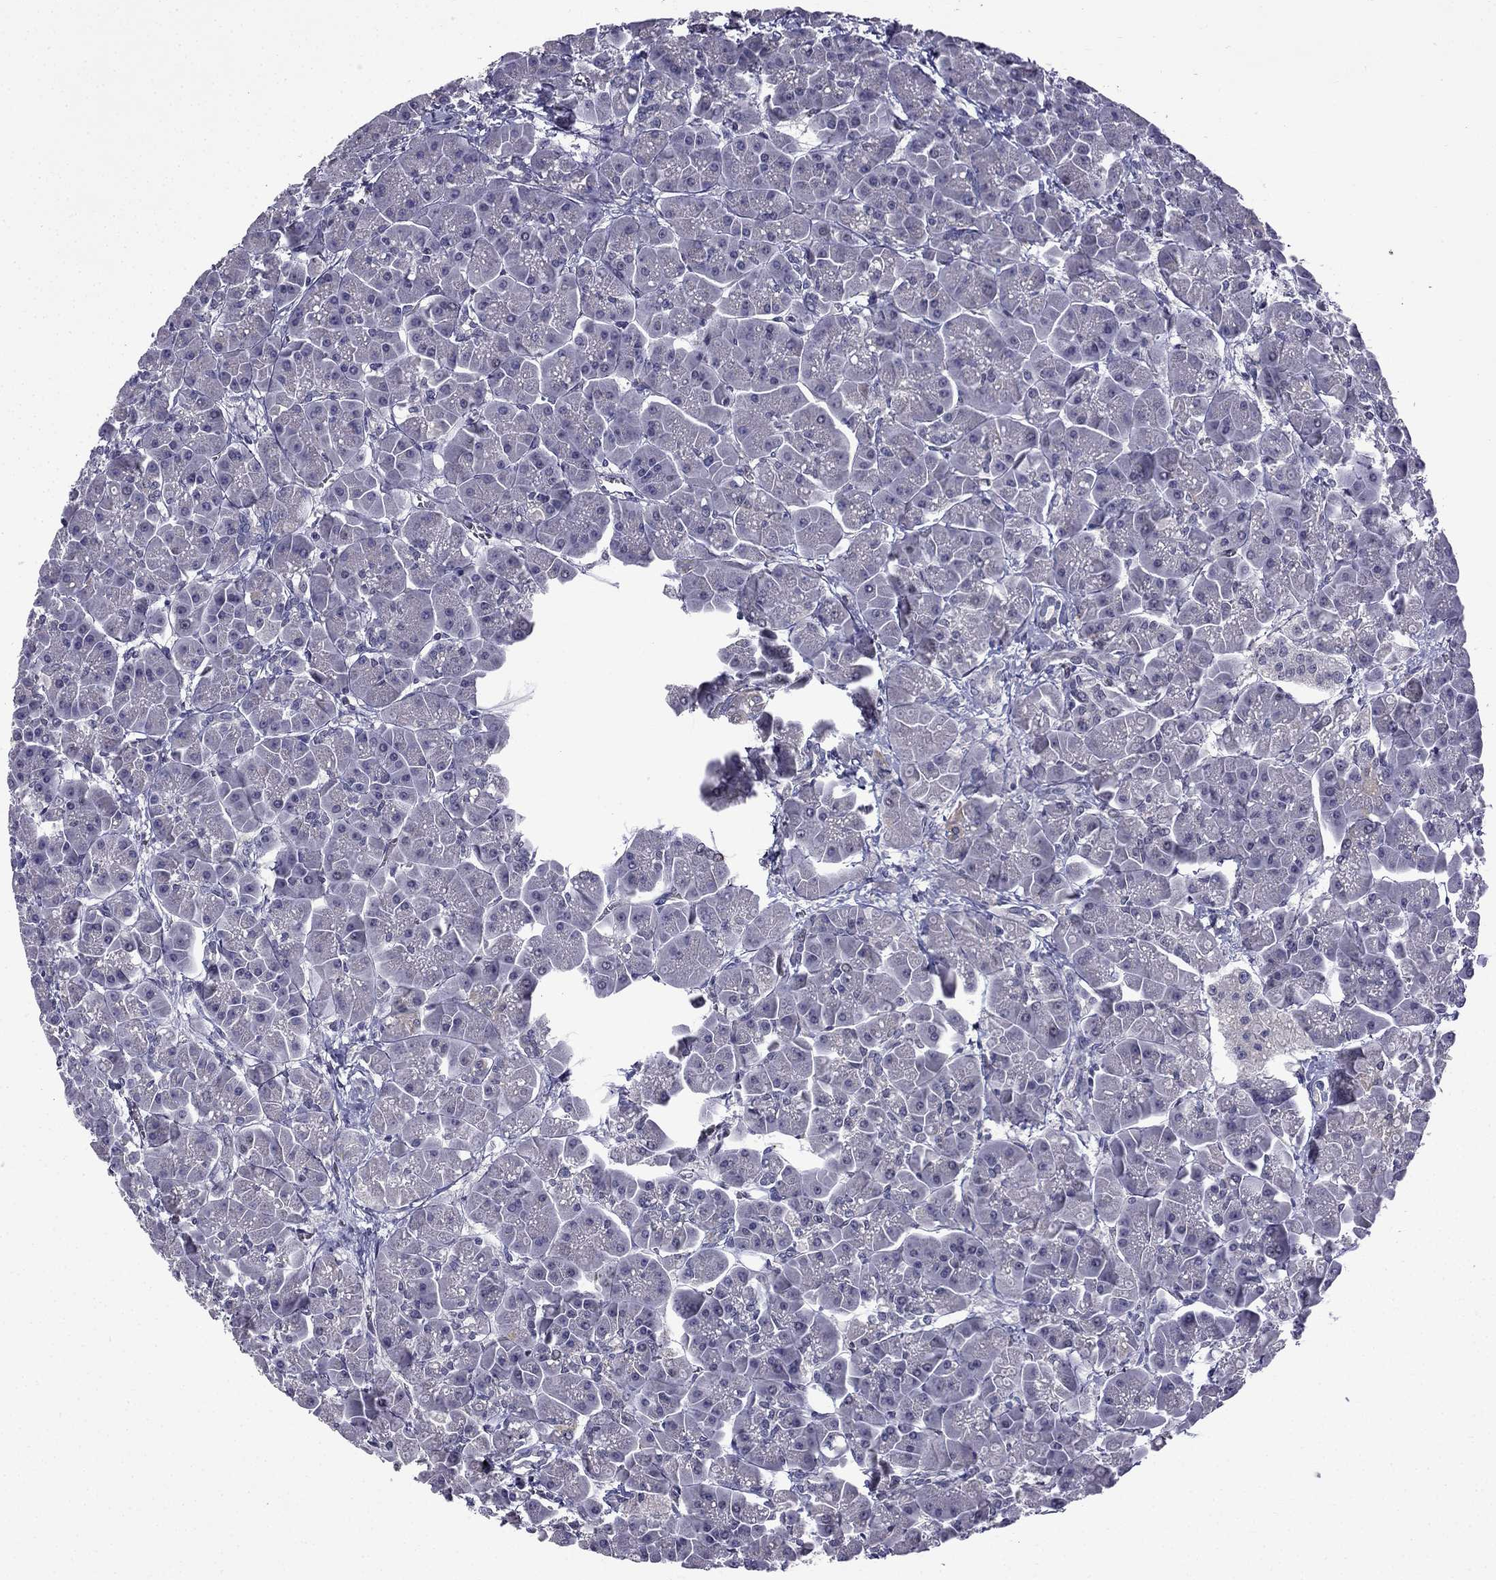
{"staining": {"intensity": "negative", "quantity": "none", "location": "none"}, "tissue": "pancreas", "cell_type": "Exocrine glandular cells", "image_type": "normal", "snomed": [{"axis": "morphology", "description": "Normal tissue, NOS"}, {"axis": "topography", "description": "Pancreas"}], "caption": "High magnification brightfield microscopy of unremarkable pancreas stained with DAB (3,3'-diaminobenzidine) (brown) and counterstained with hematoxylin (blue): exocrine glandular cells show no significant expression. (DAB immunohistochemistry (IHC) visualized using brightfield microscopy, high magnification).", "gene": "SLC6A2", "patient": {"sex": "male", "age": 70}}